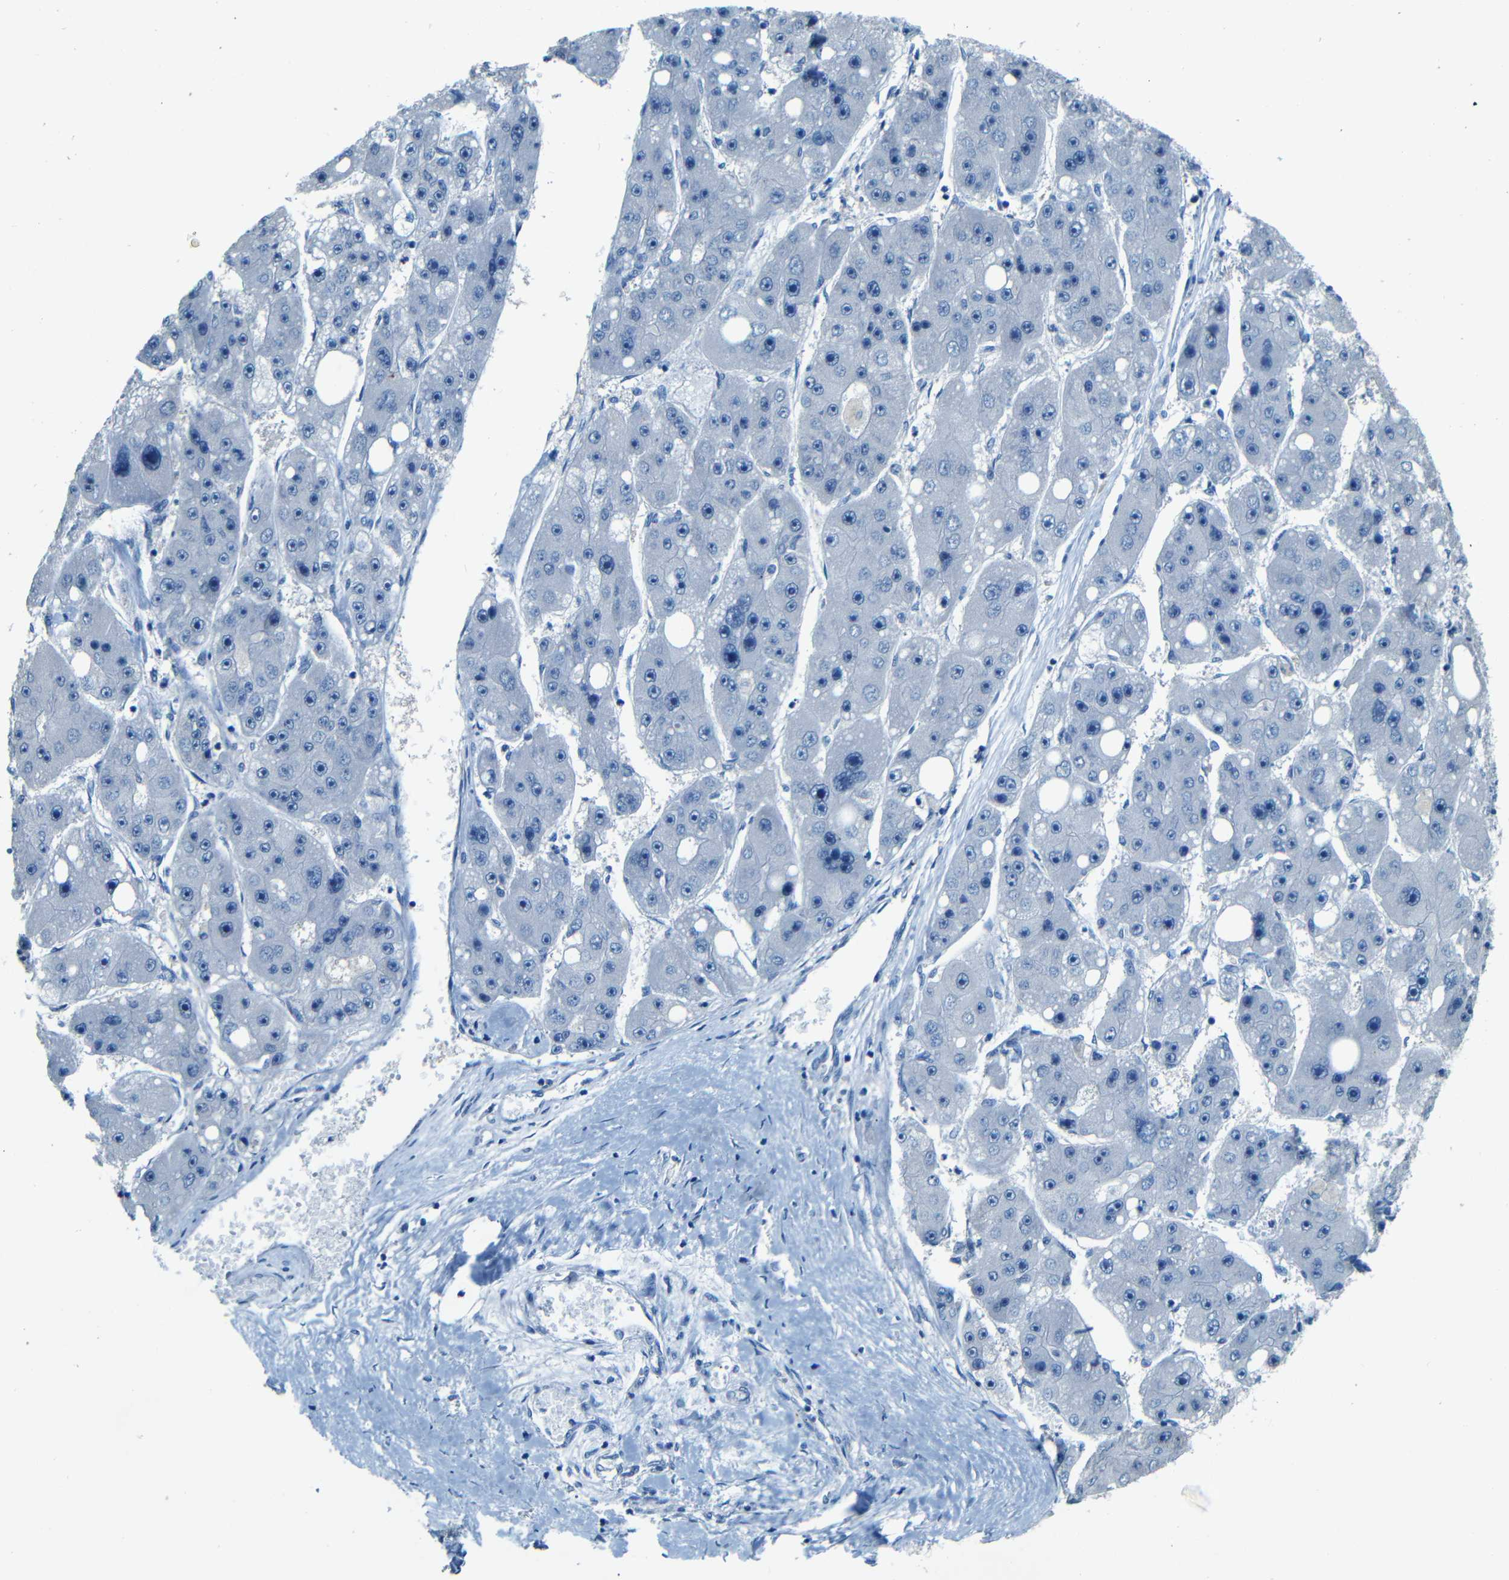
{"staining": {"intensity": "negative", "quantity": "none", "location": "none"}, "tissue": "liver cancer", "cell_type": "Tumor cells", "image_type": "cancer", "snomed": [{"axis": "morphology", "description": "Carcinoma, Hepatocellular, NOS"}, {"axis": "topography", "description": "Liver"}], "caption": "Liver hepatocellular carcinoma was stained to show a protein in brown. There is no significant staining in tumor cells.", "gene": "ZMAT1", "patient": {"sex": "female", "age": 61}}